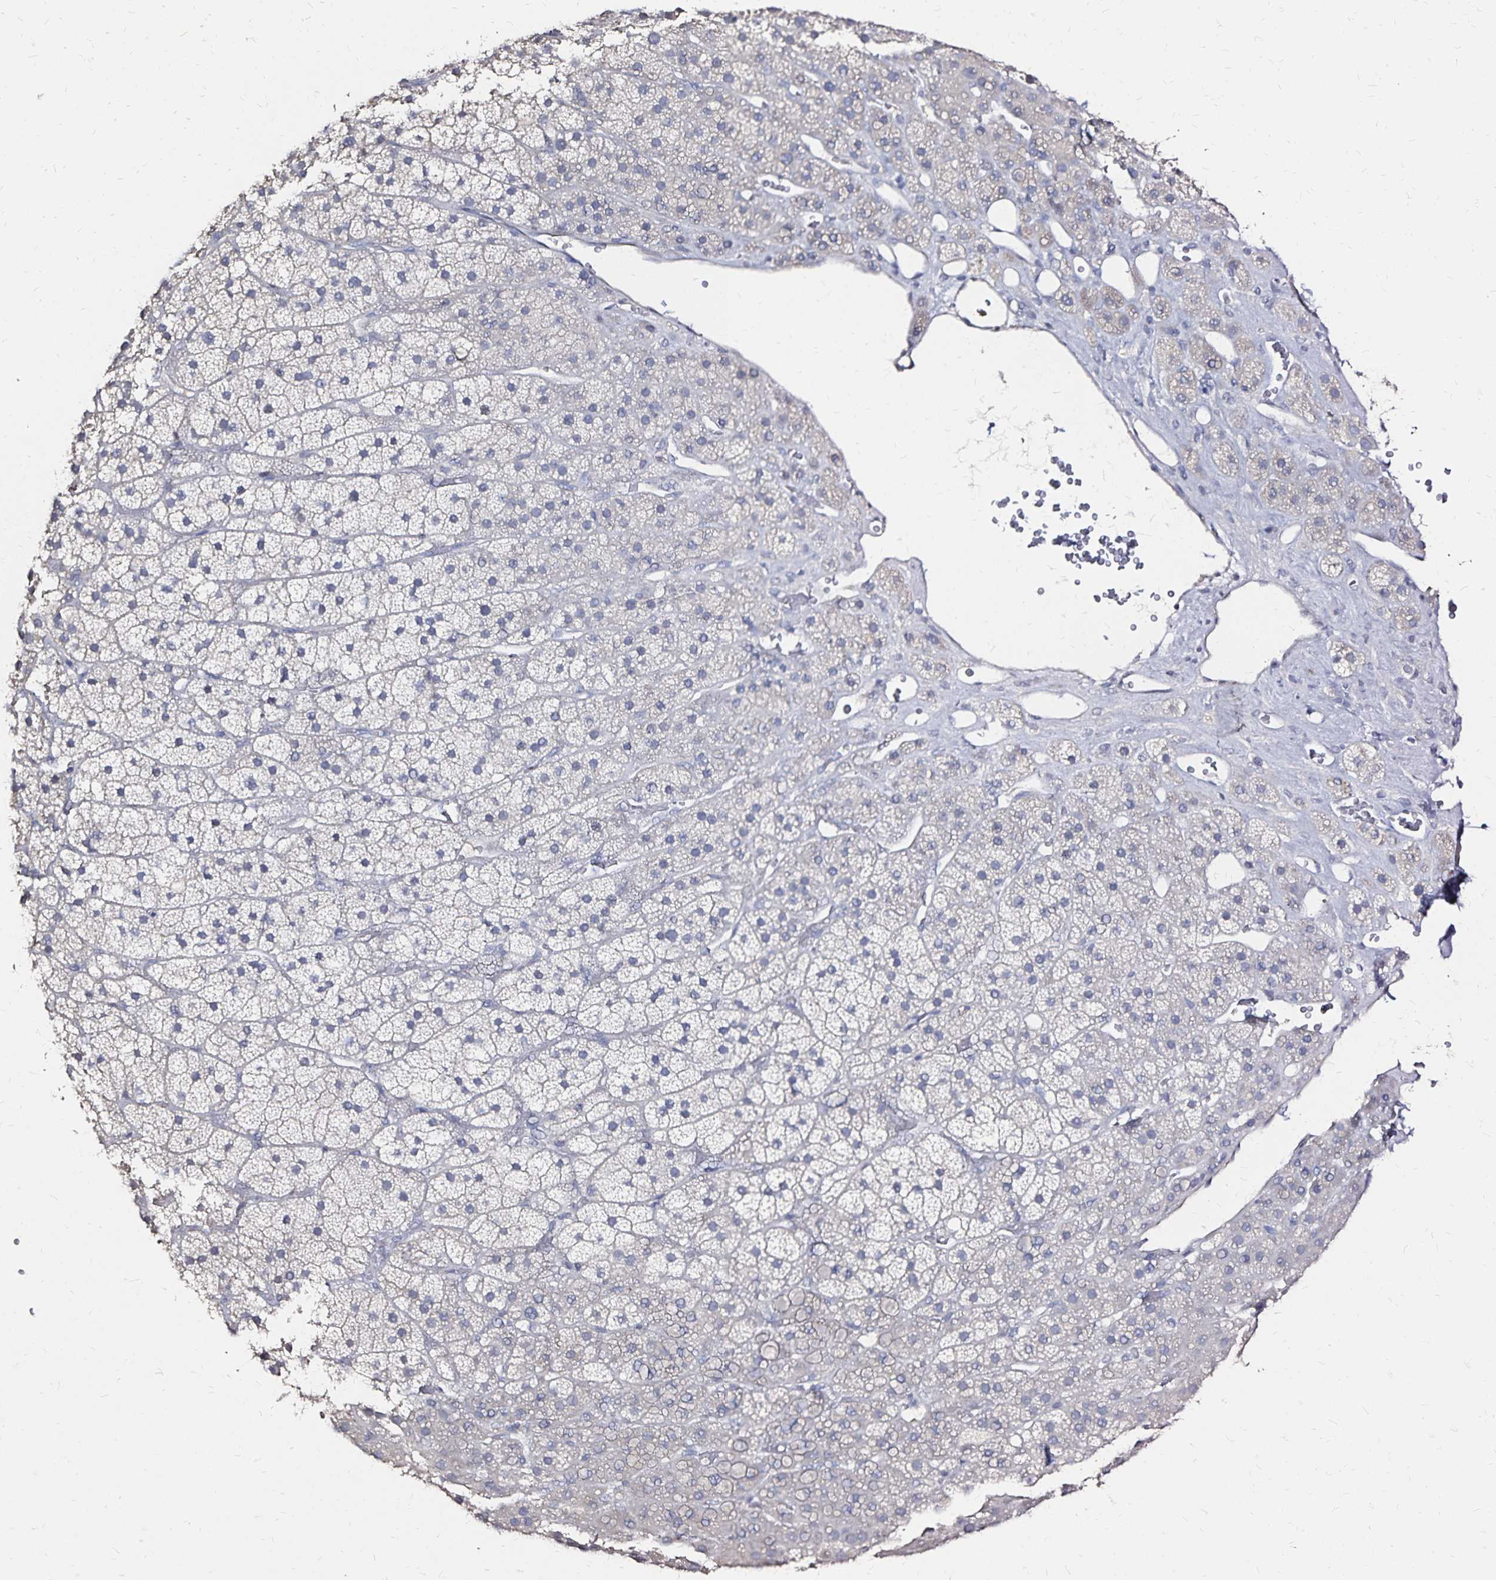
{"staining": {"intensity": "negative", "quantity": "none", "location": "none"}, "tissue": "adrenal gland", "cell_type": "Glandular cells", "image_type": "normal", "snomed": [{"axis": "morphology", "description": "Normal tissue, NOS"}, {"axis": "topography", "description": "Adrenal gland"}], "caption": "Histopathology image shows no significant protein staining in glandular cells of benign adrenal gland.", "gene": "SLC5A1", "patient": {"sex": "male", "age": 57}}